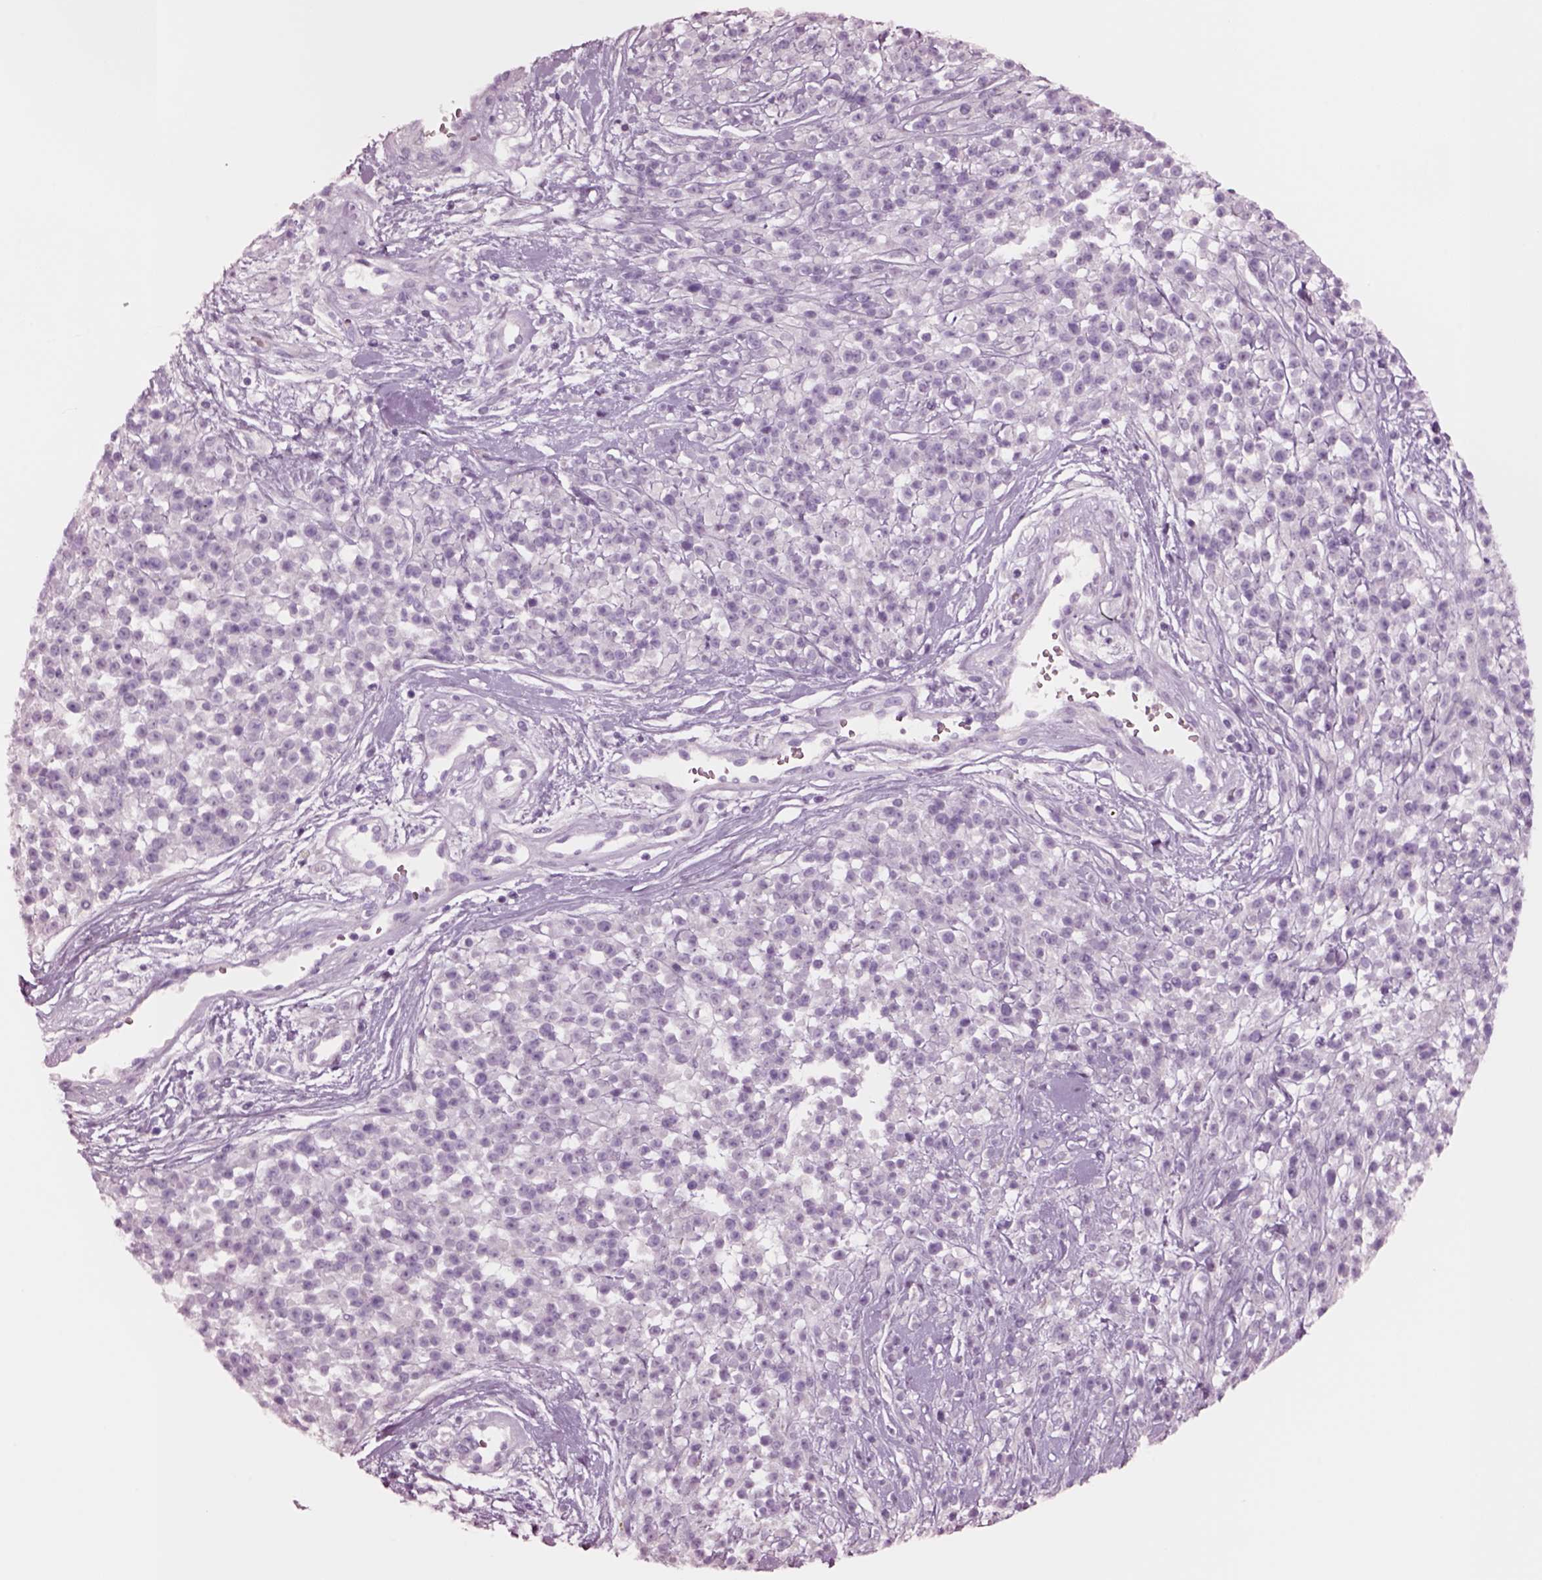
{"staining": {"intensity": "negative", "quantity": "none", "location": "none"}, "tissue": "melanoma", "cell_type": "Tumor cells", "image_type": "cancer", "snomed": [{"axis": "morphology", "description": "Malignant melanoma, NOS"}, {"axis": "topography", "description": "Skin"}, {"axis": "topography", "description": "Skin of trunk"}], "caption": "A photomicrograph of melanoma stained for a protein reveals no brown staining in tumor cells. (Immunohistochemistry (ihc), brightfield microscopy, high magnification).", "gene": "NMRK2", "patient": {"sex": "male", "age": 74}}